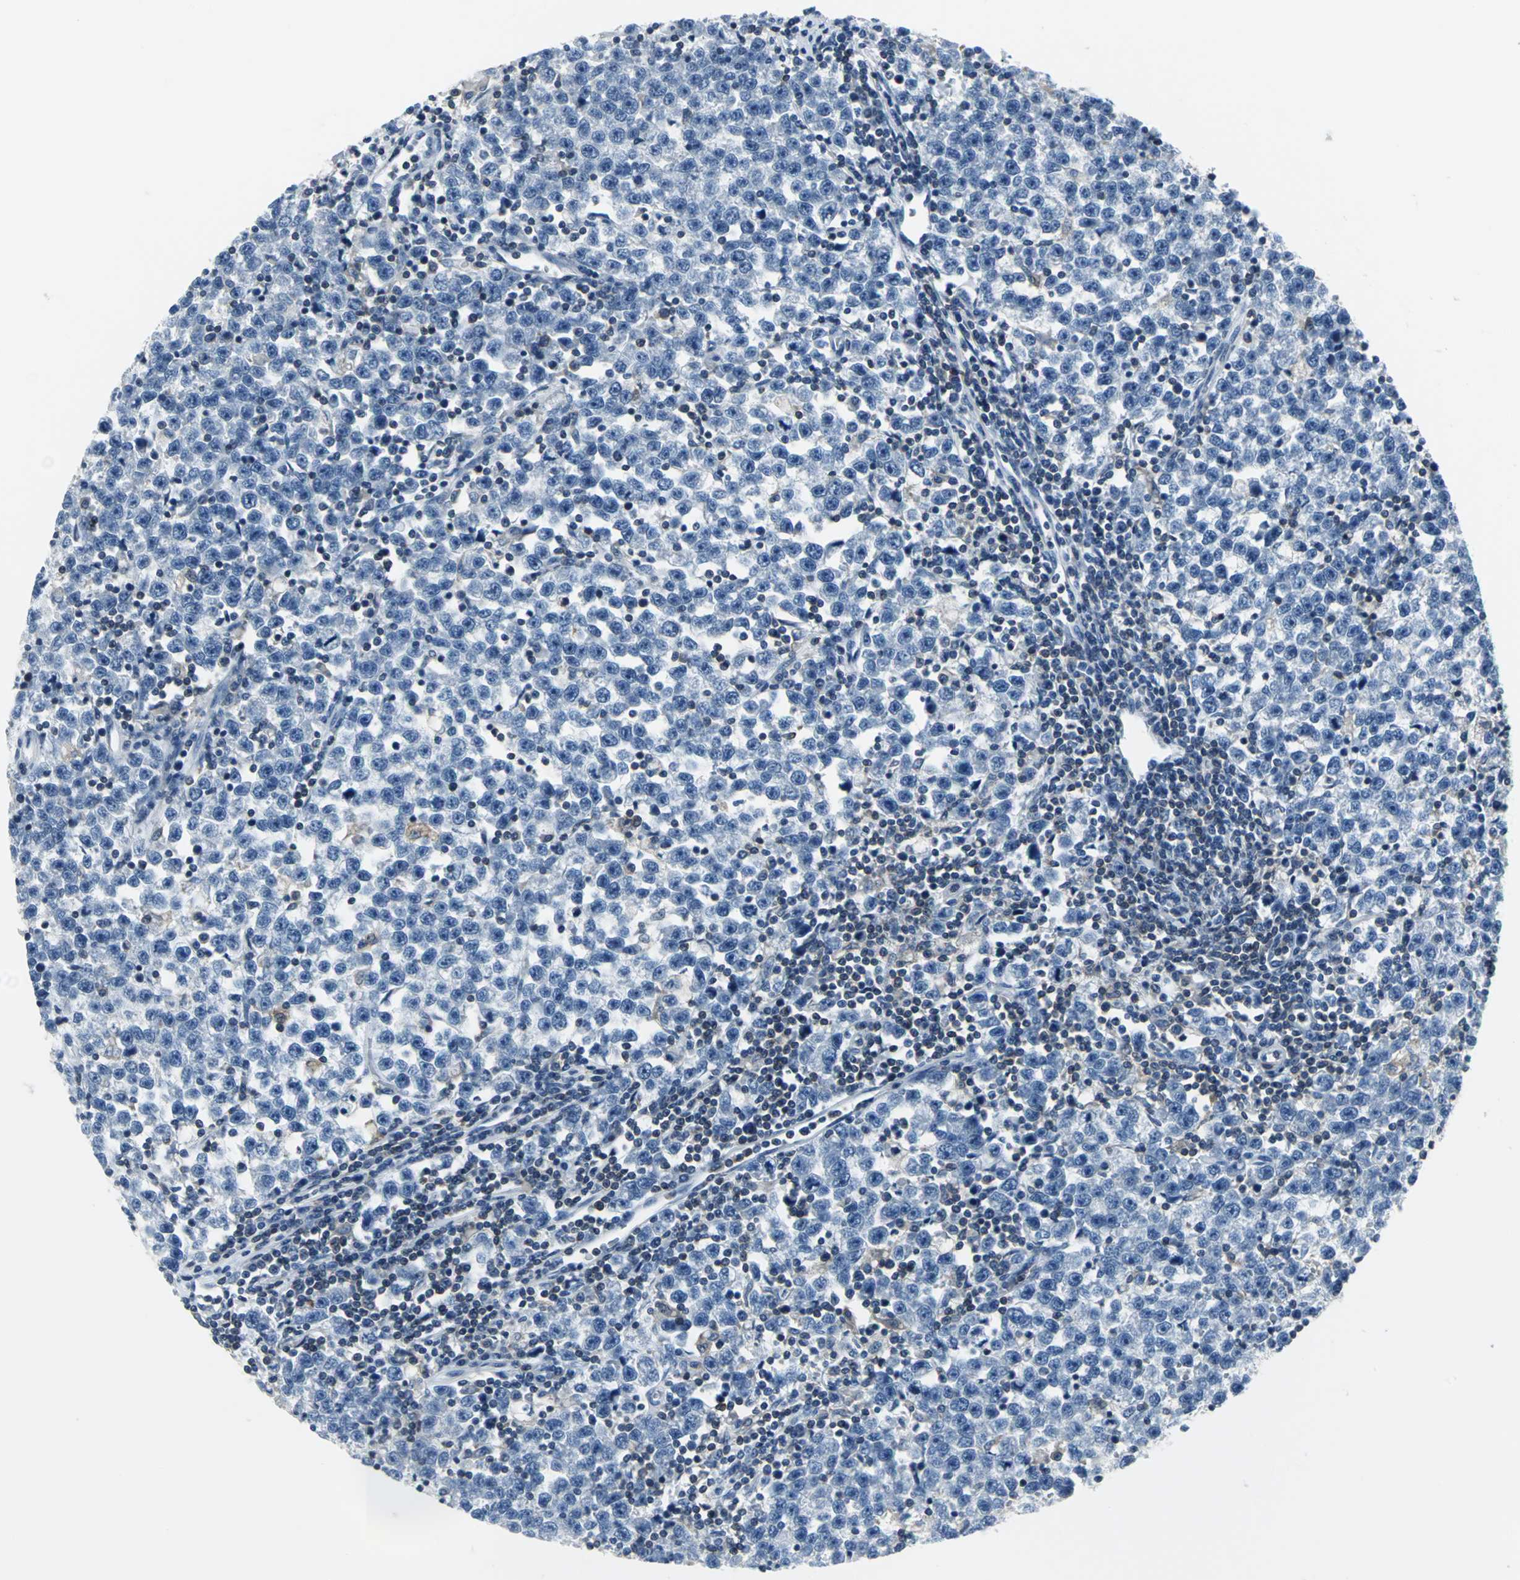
{"staining": {"intensity": "negative", "quantity": "none", "location": "none"}, "tissue": "testis cancer", "cell_type": "Tumor cells", "image_type": "cancer", "snomed": [{"axis": "morphology", "description": "Seminoma, NOS"}, {"axis": "topography", "description": "Testis"}], "caption": "Immunohistochemical staining of human seminoma (testis) shows no significant expression in tumor cells.", "gene": "IQGAP2", "patient": {"sex": "male", "age": 43}}